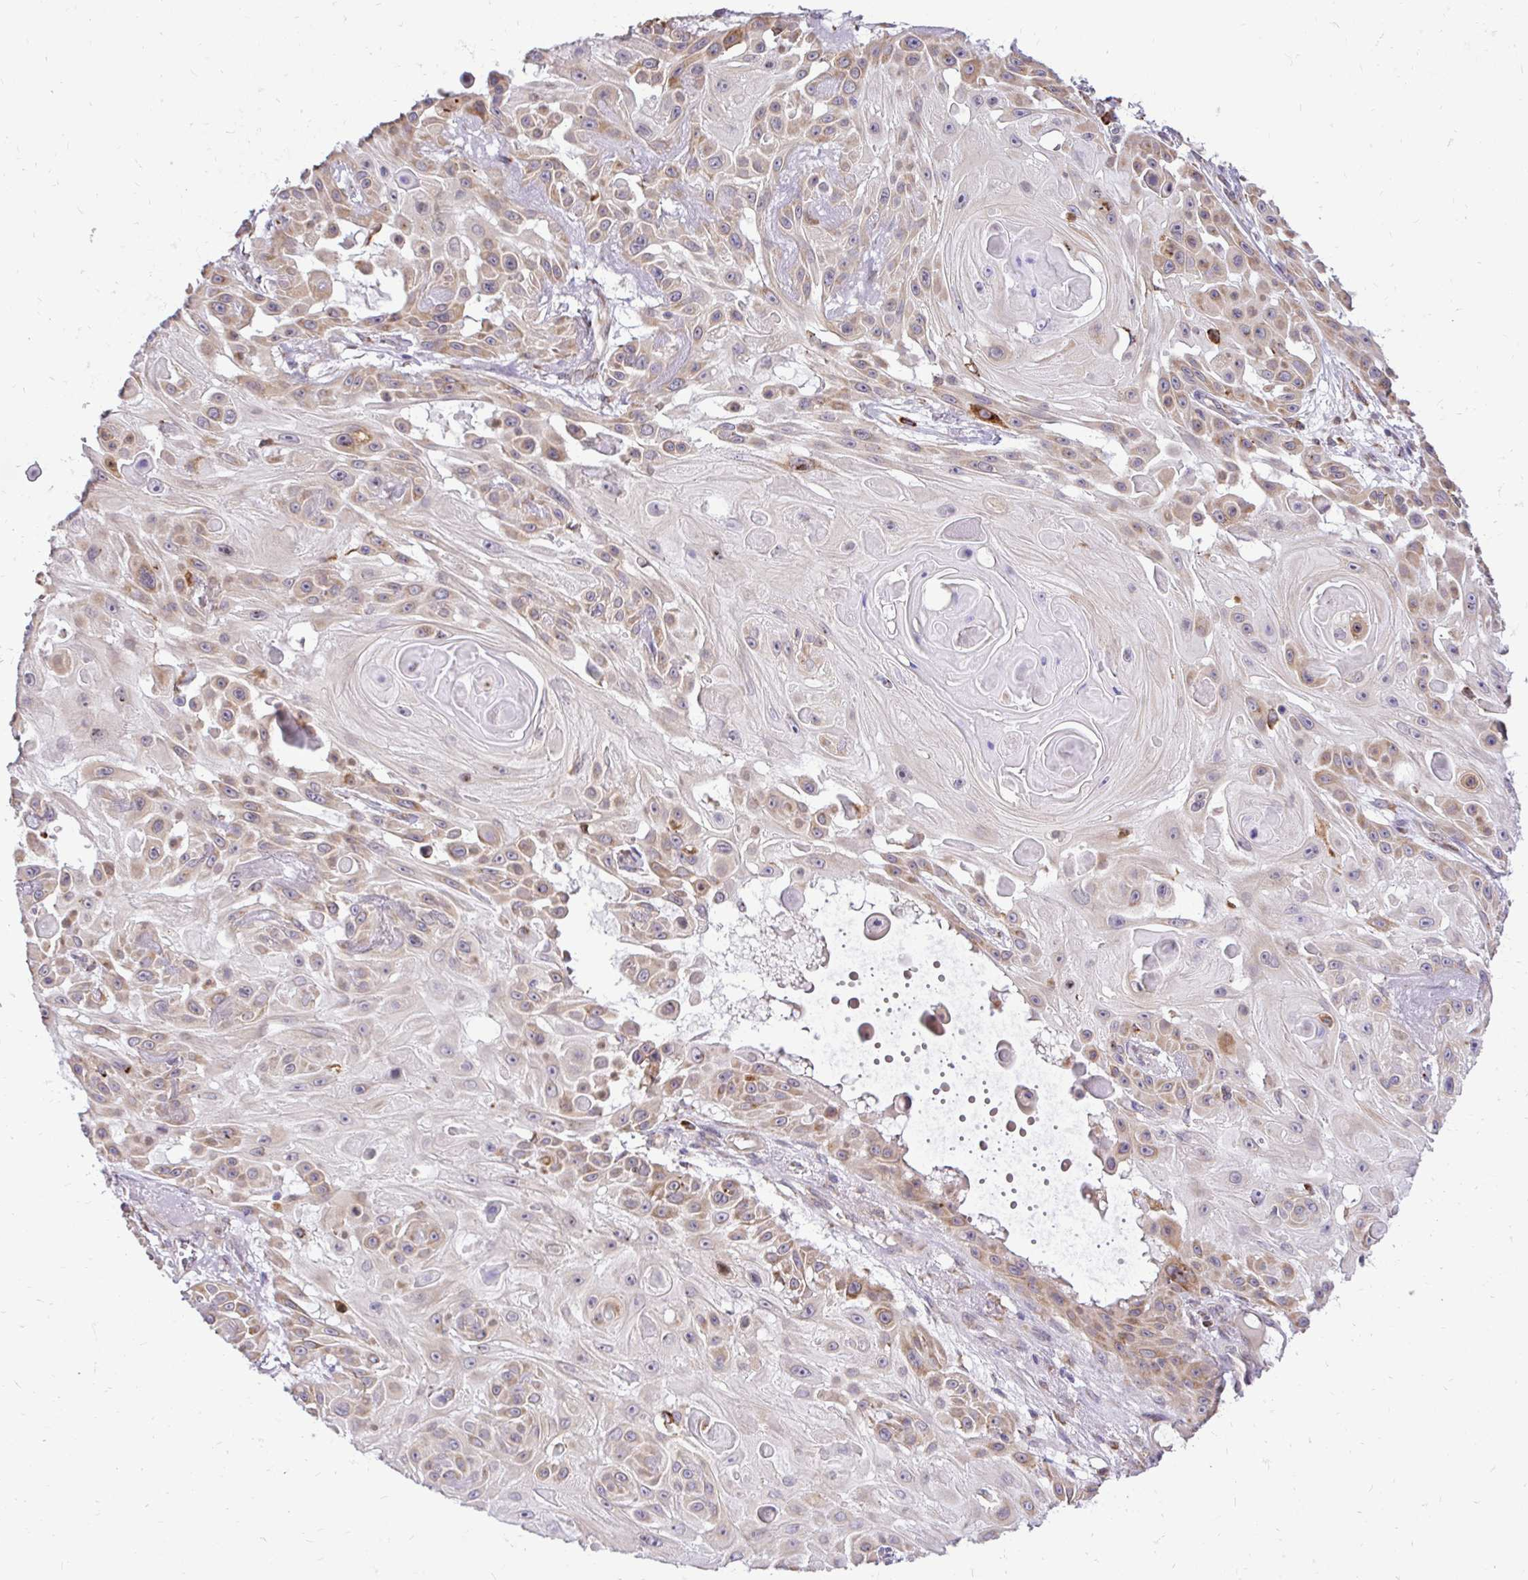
{"staining": {"intensity": "moderate", "quantity": "25%-75%", "location": "cytoplasmic/membranous"}, "tissue": "skin cancer", "cell_type": "Tumor cells", "image_type": "cancer", "snomed": [{"axis": "morphology", "description": "Squamous cell carcinoma, NOS"}, {"axis": "topography", "description": "Skin"}], "caption": "This is a photomicrograph of immunohistochemistry staining of squamous cell carcinoma (skin), which shows moderate expression in the cytoplasmic/membranous of tumor cells.", "gene": "NAALAD2", "patient": {"sex": "male", "age": 91}}